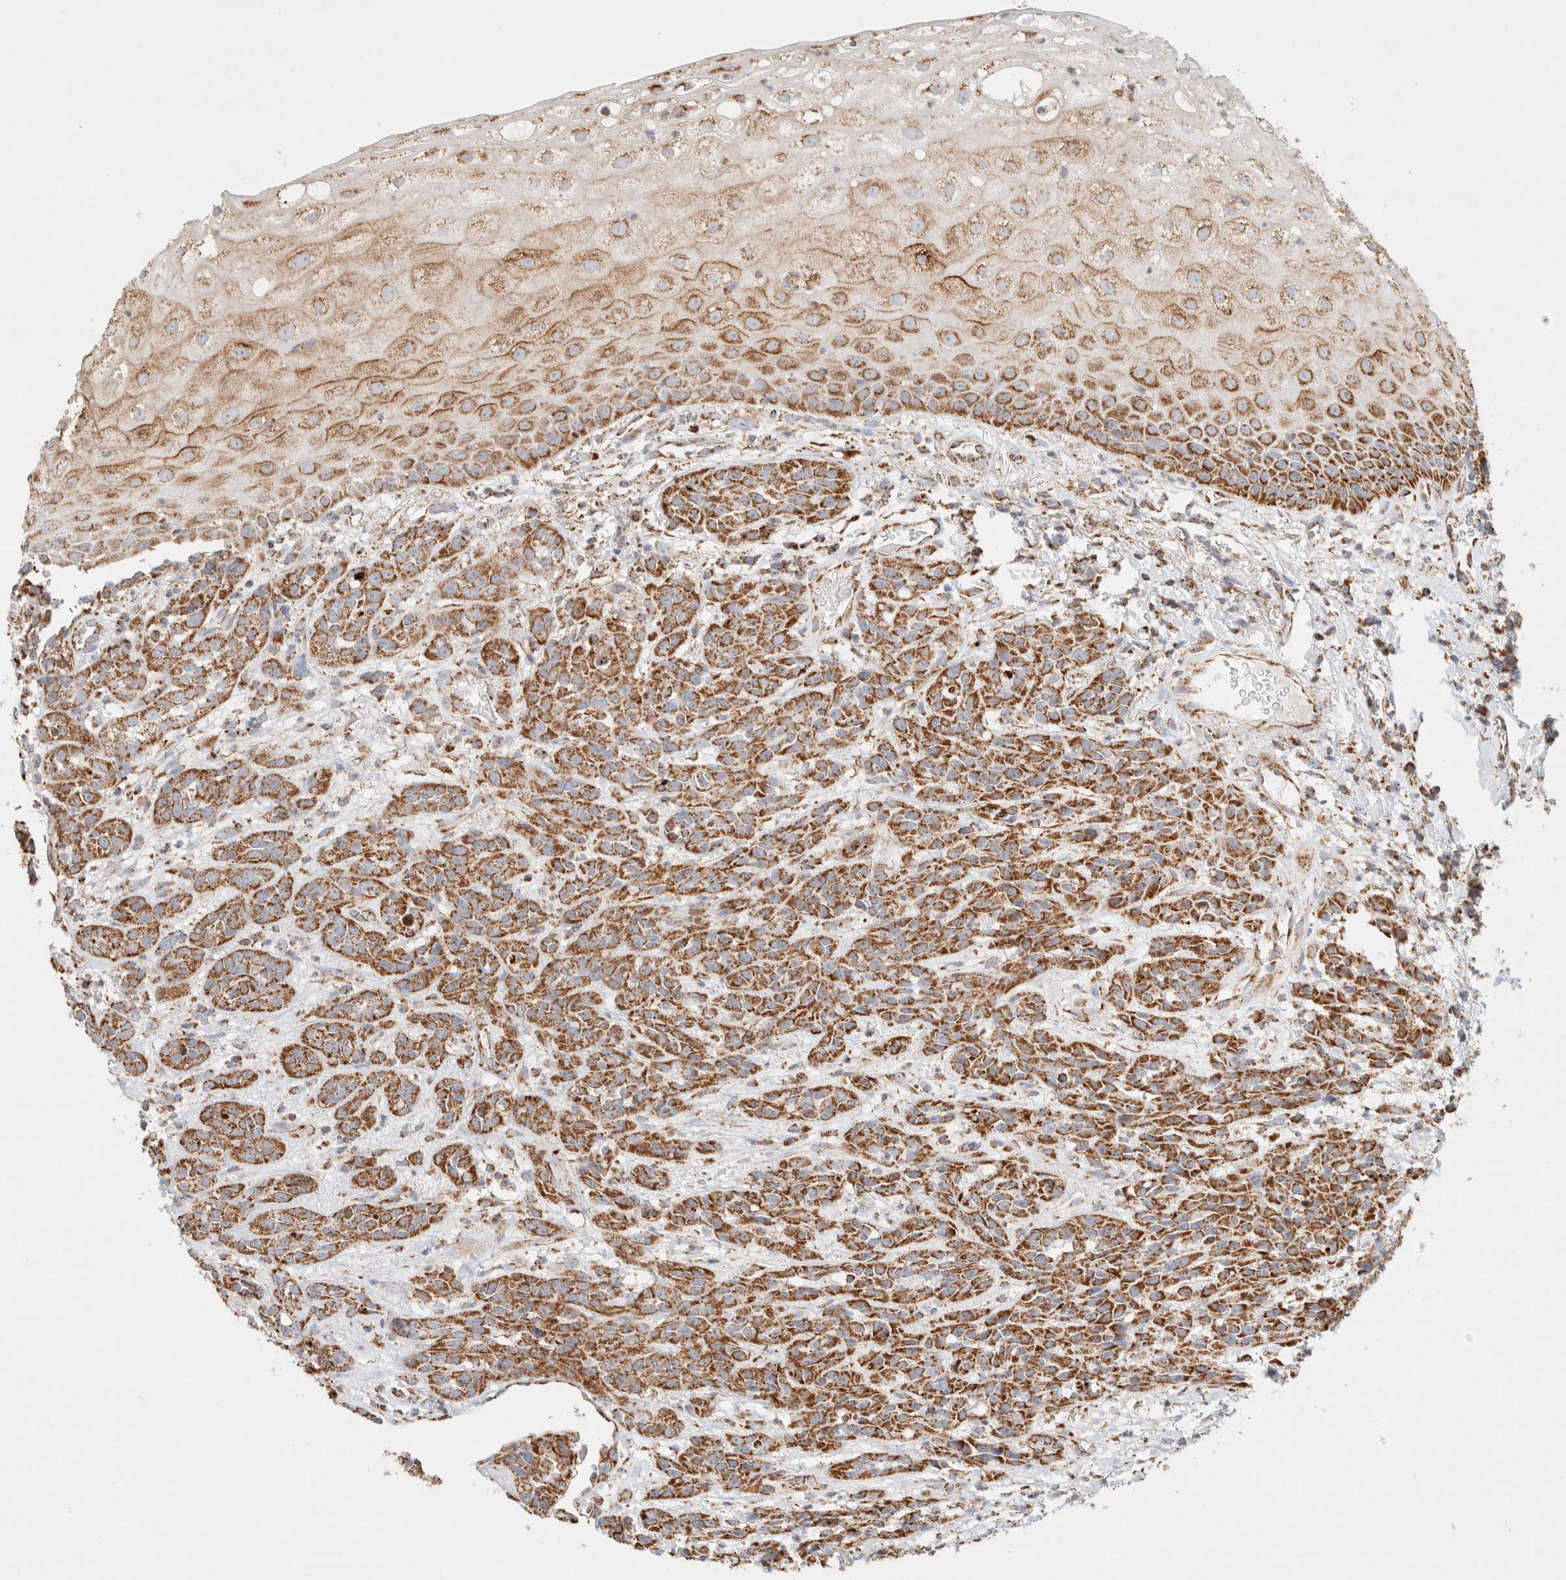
{"staining": {"intensity": "strong", "quantity": ">75%", "location": "cytoplasmic/membranous"}, "tissue": "head and neck cancer", "cell_type": "Tumor cells", "image_type": "cancer", "snomed": [{"axis": "morphology", "description": "Normal tissue, NOS"}, {"axis": "morphology", "description": "Squamous cell carcinoma, NOS"}, {"axis": "topography", "description": "Cartilage tissue"}, {"axis": "topography", "description": "Head-Neck"}], "caption": "Strong cytoplasmic/membranous protein expression is identified in approximately >75% of tumor cells in squamous cell carcinoma (head and neck).", "gene": "PHB2", "patient": {"sex": "male", "age": 62}}